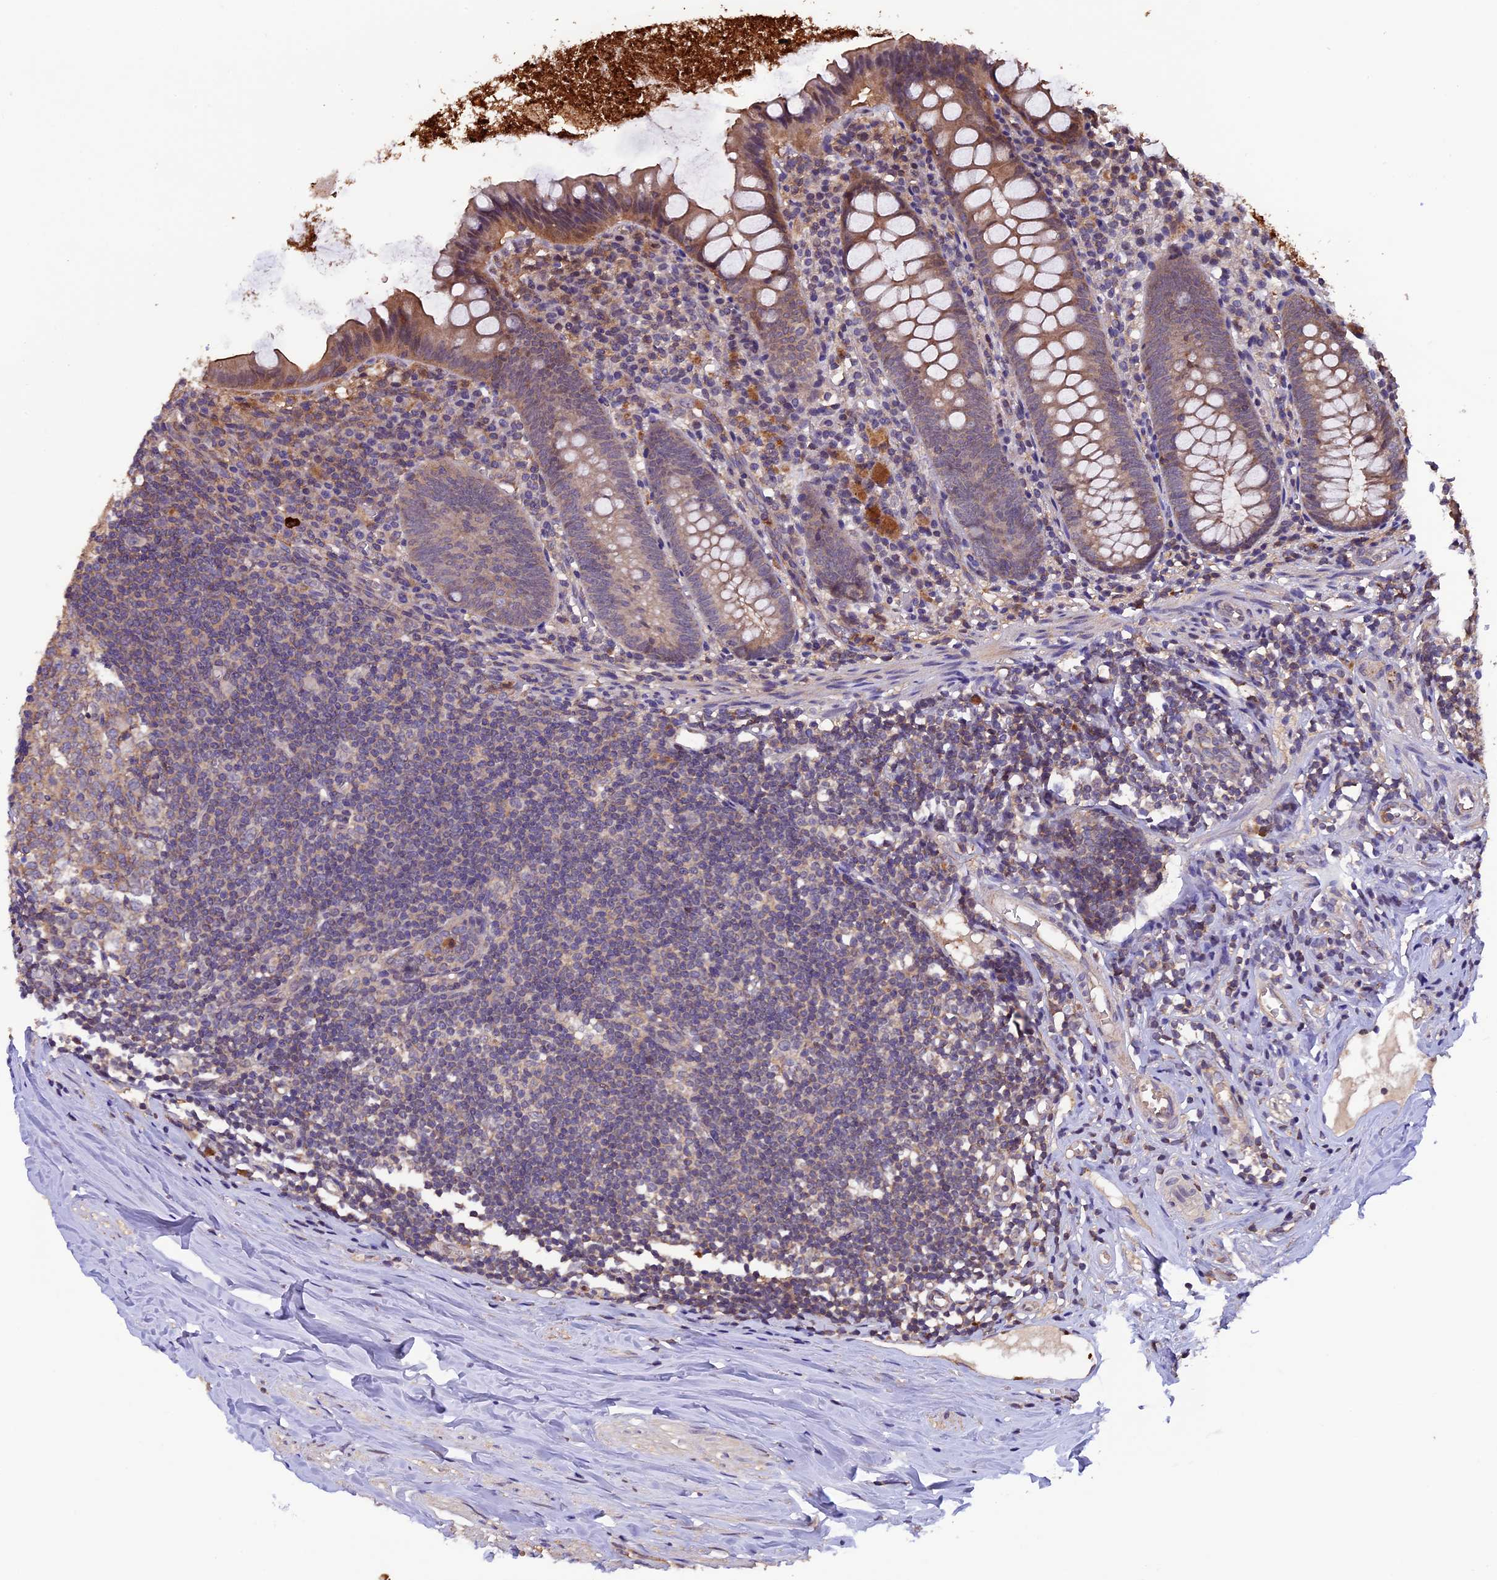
{"staining": {"intensity": "moderate", "quantity": ">75%", "location": "cytoplasmic/membranous"}, "tissue": "appendix", "cell_type": "Glandular cells", "image_type": "normal", "snomed": [{"axis": "morphology", "description": "Normal tissue, NOS"}, {"axis": "topography", "description": "Appendix"}], "caption": "Glandular cells demonstrate medium levels of moderate cytoplasmic/membranous staining in about >75% of cells in normal human appendix. (DAB (3,3'-diaminobenzidine) IHC, brown staining for protein, blue staining for nuclei).", "gene": "PKD2L2", "patient": {"sex": "female", "age": 51}}